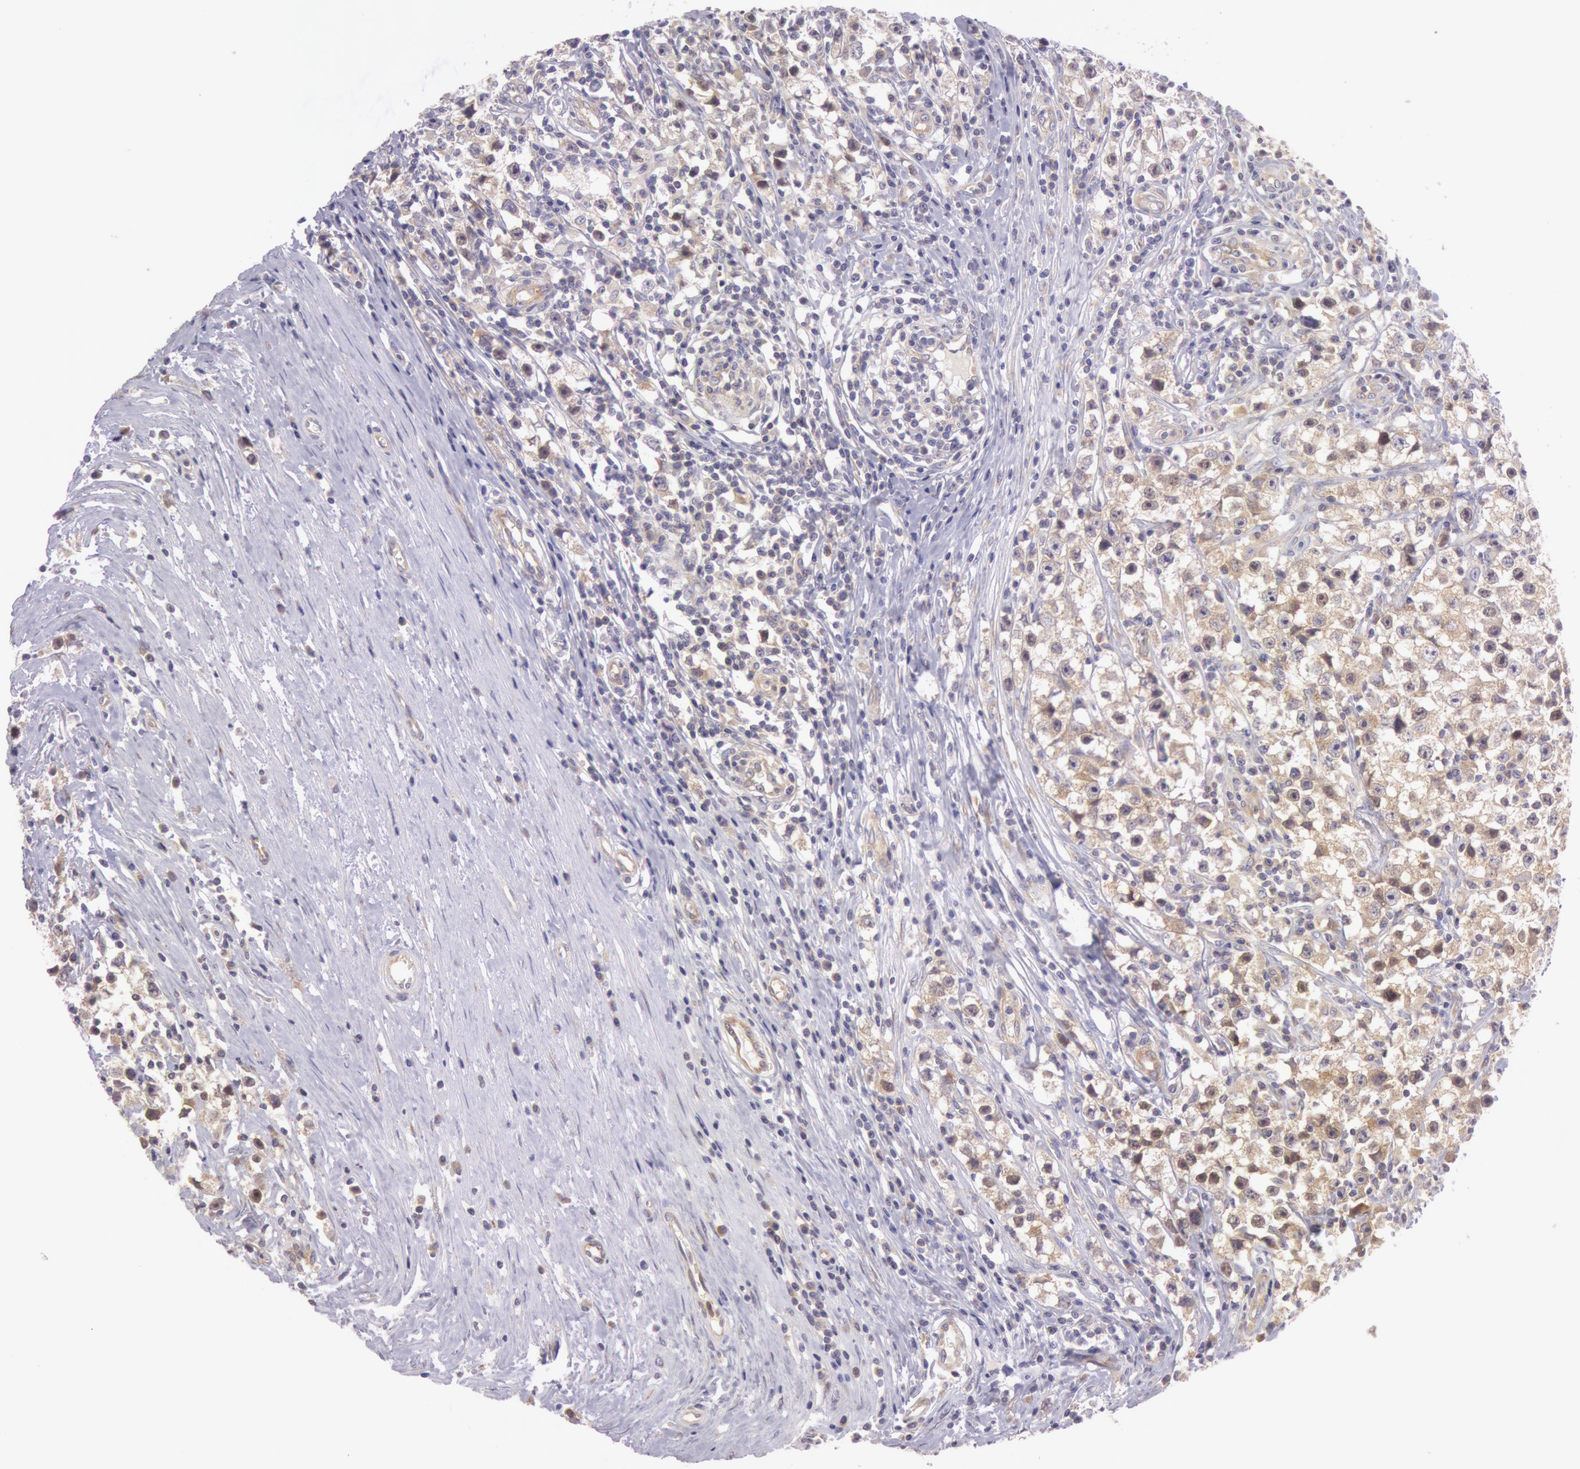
{"staining": {"intensity": "weak", "quantity": ">75%", "location": "cytoplasmic/membranous"}, "tissue": "testis cancer", "cell_type": "Tumor cells", "image_type": "cancer", "snomed": [{"axis": "morphology", "description": "Seminoma, NOS"}, {"axis": "topography", "description": "Testis"}], "caption": "A high-resolution micrograph shows IHC staining of testis cancer (seminoma), which displays weak cytoplasmic/membranous positivity in approximately >75% of tumor cells. (IHC, brightfield microscopy, high magnification).", "gene": "CHUK", "patient": {"sex": "male", "age": 35}}